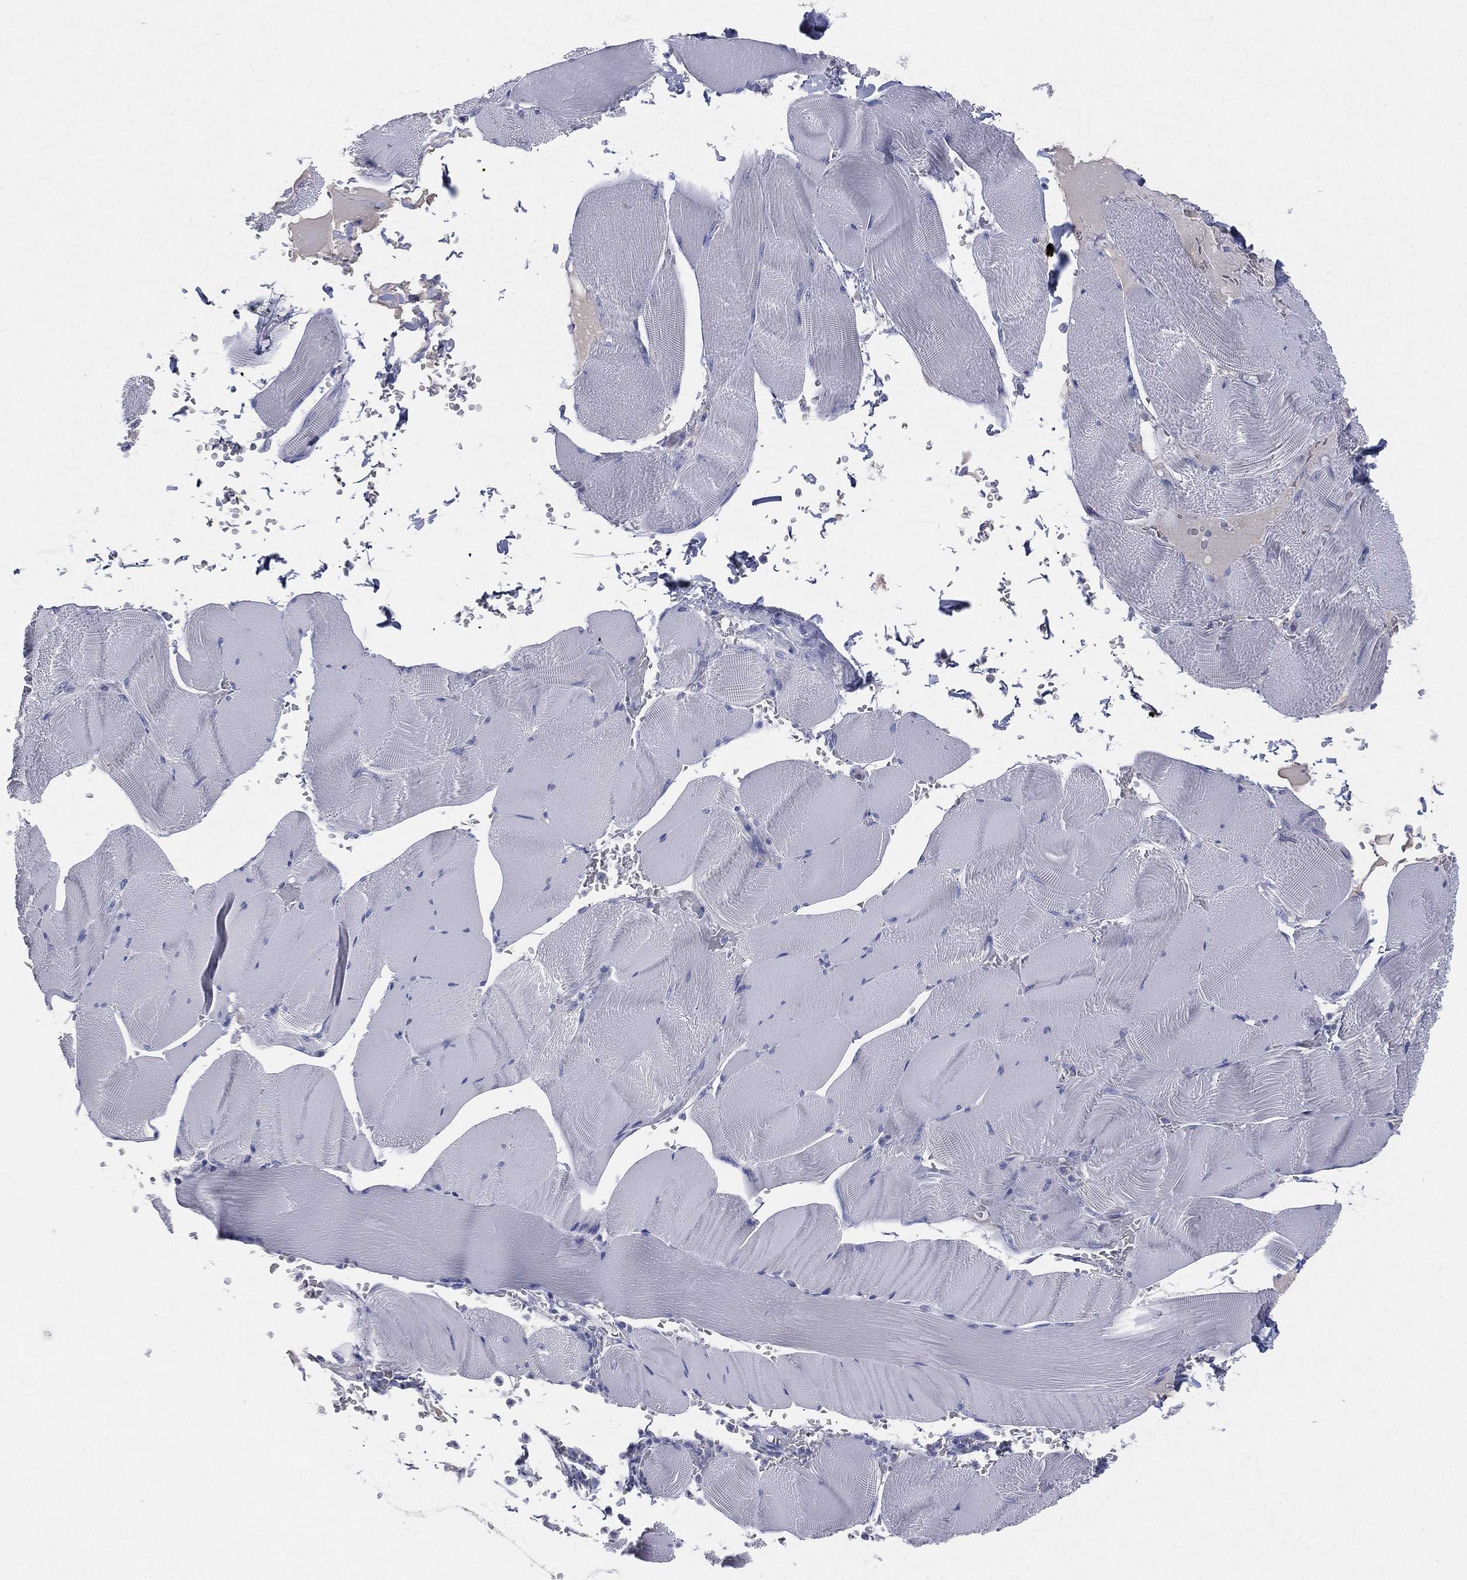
{"staining": {"intensity": "negative", "quantity": "none", "location": "none"}, "tissue": "skeletal muscle", "cell_type": "Myocytes", "image_type": "normal", "snomed": [{"axis": "morphology", "description": "Normal tissue, NOS"}, {"axis": "topography", "description": "Skeletal muscle"}], "caption": "This is an IHC micrograph of unremarkable skeletal muscle. There is no expression in myocytes.", "gene": "CD3D", "patient": {"sex": "male", "age": 56}}